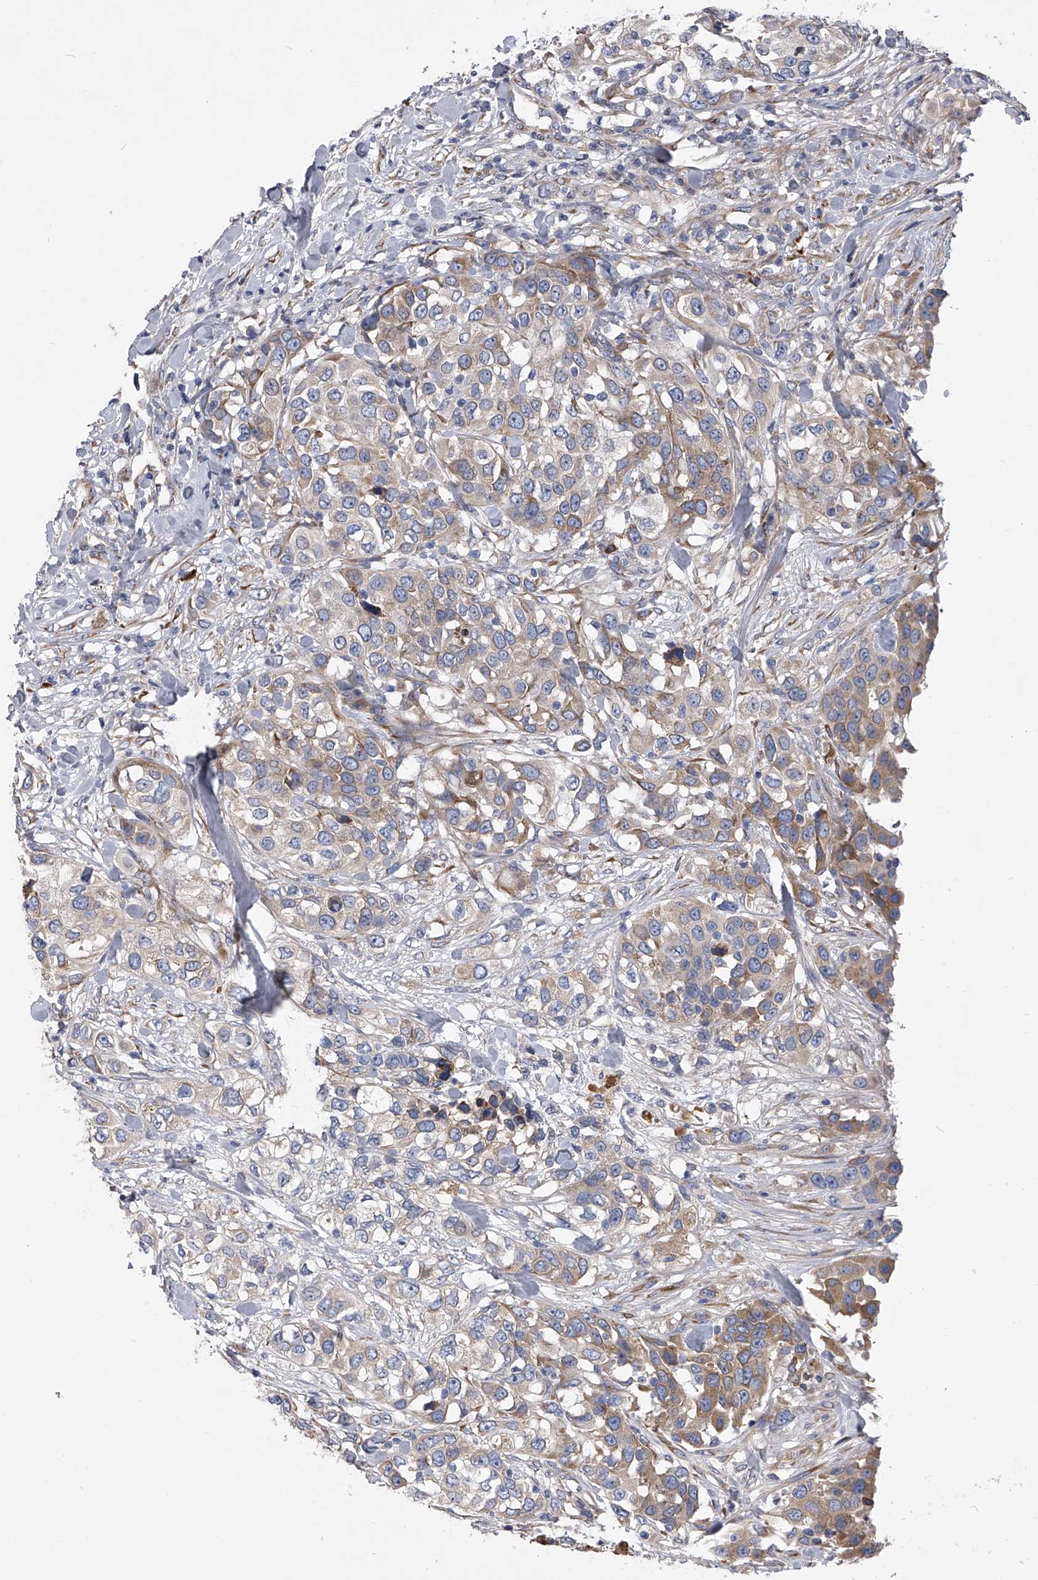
{"staining": {"intensity": "moderate", "quantity": "<25%", "location": "cytoplasmic/membranous"}, "tissue": "urothelial cancer", "cell_type": "Tumor cells", "image_type": "cancer", "snomed": [{"axis": "morphology", "description": "Urothelial carcinoma, High grade"}, {"axis": "topography", "description": "Urinary bladder"}], "caption": "Urothelial carcinoma (high-grade) stained for a protein (brown) exhibits moderate cytoplasmic/membranous positive expression in approximately <25% of tumor cells.", "gene": "CCR4", "patient": {"sex": "female", "age": 80}}